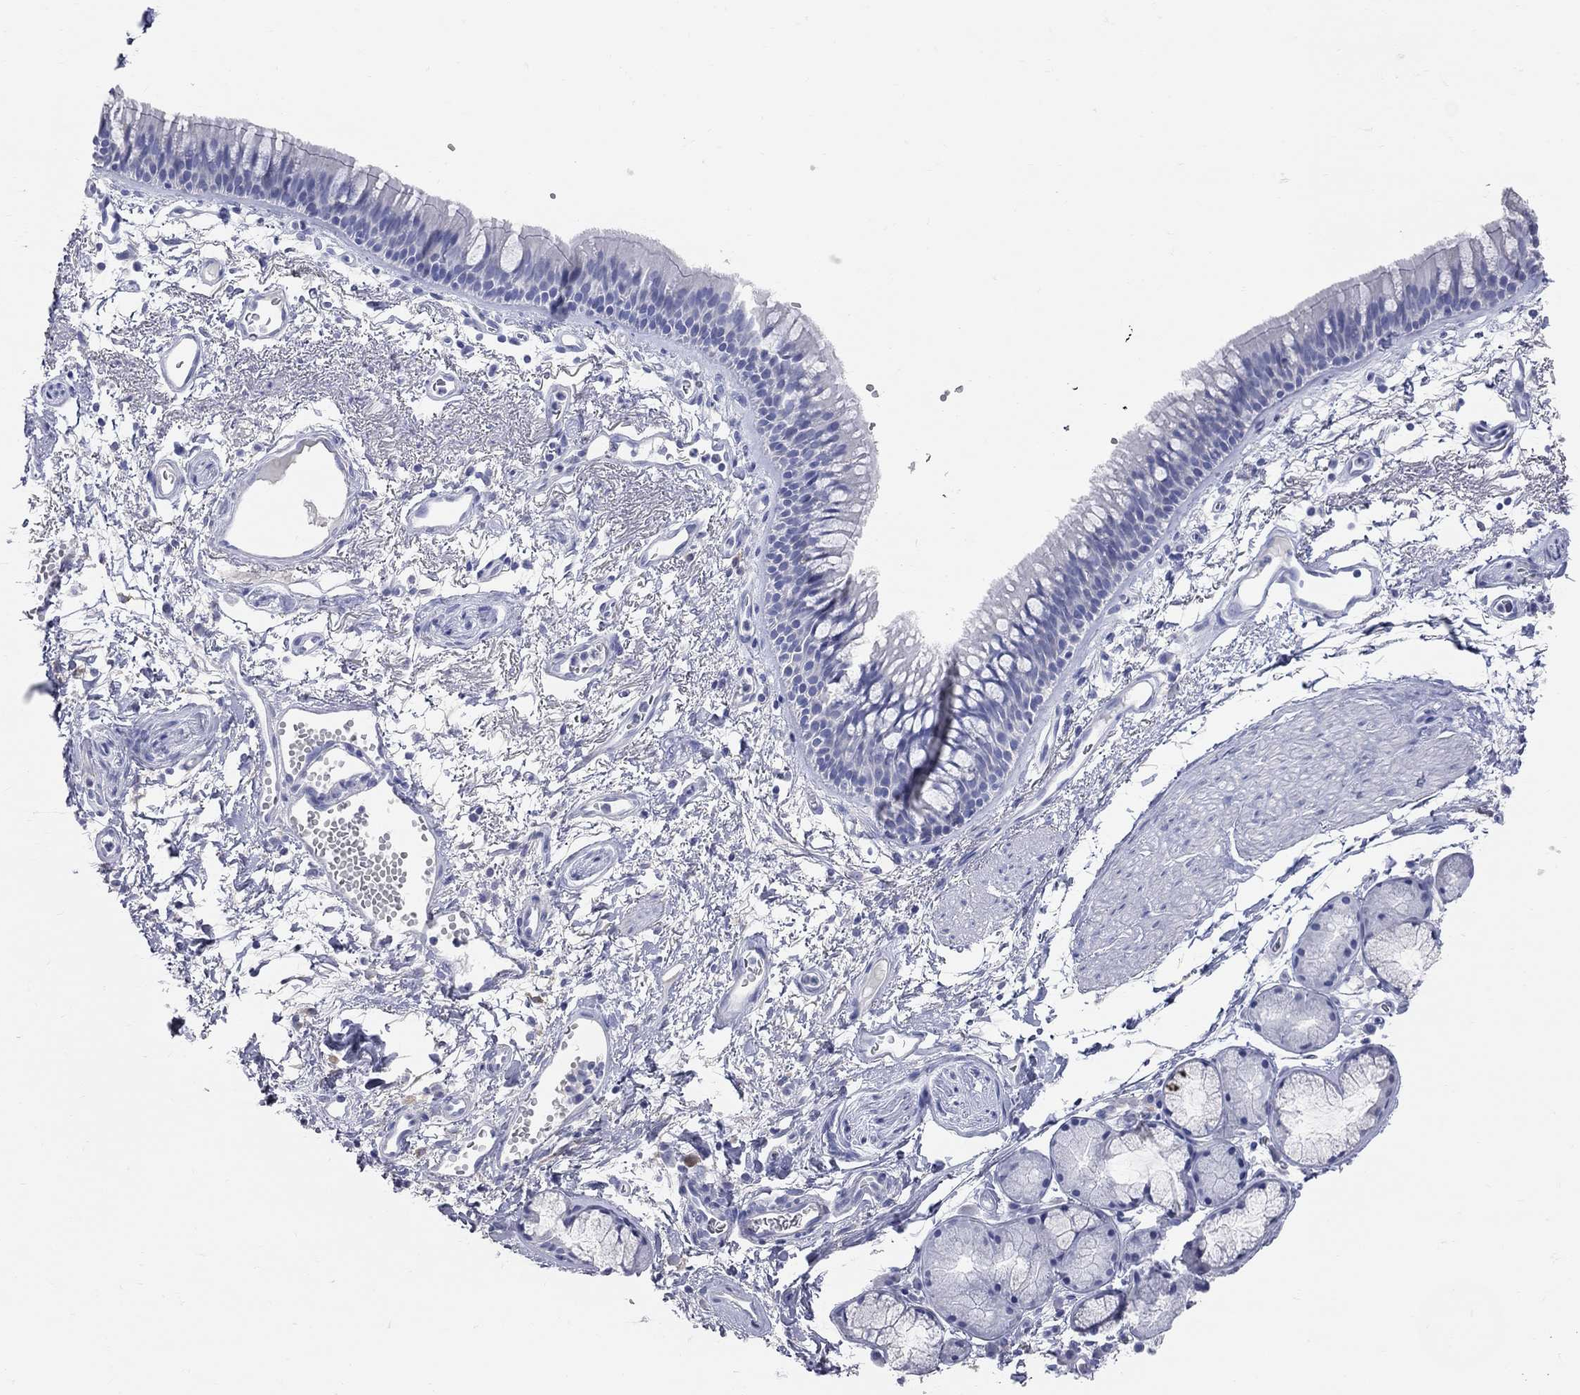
{"staining": {"intensity": "negative", "quantity": "none", "location": "none"}, "tissue": "bronchus", "cell_type": "Respiratory epithelial cells", "image_type": "normal", "snomed": [{"axis": "morphology", "description": "Normal tissue, NOS"}, {"axis": "topography", "description": "Cartilage tissue"}, {"axis": "topography", "description": "Bronchus"}], "caption": "This is an IHC histopathology image of benign human bronchus. There is no positivity in respiratory epithelial cells.", "gene": "AOX1", "patient": {"sex": "male", "age": 66}}